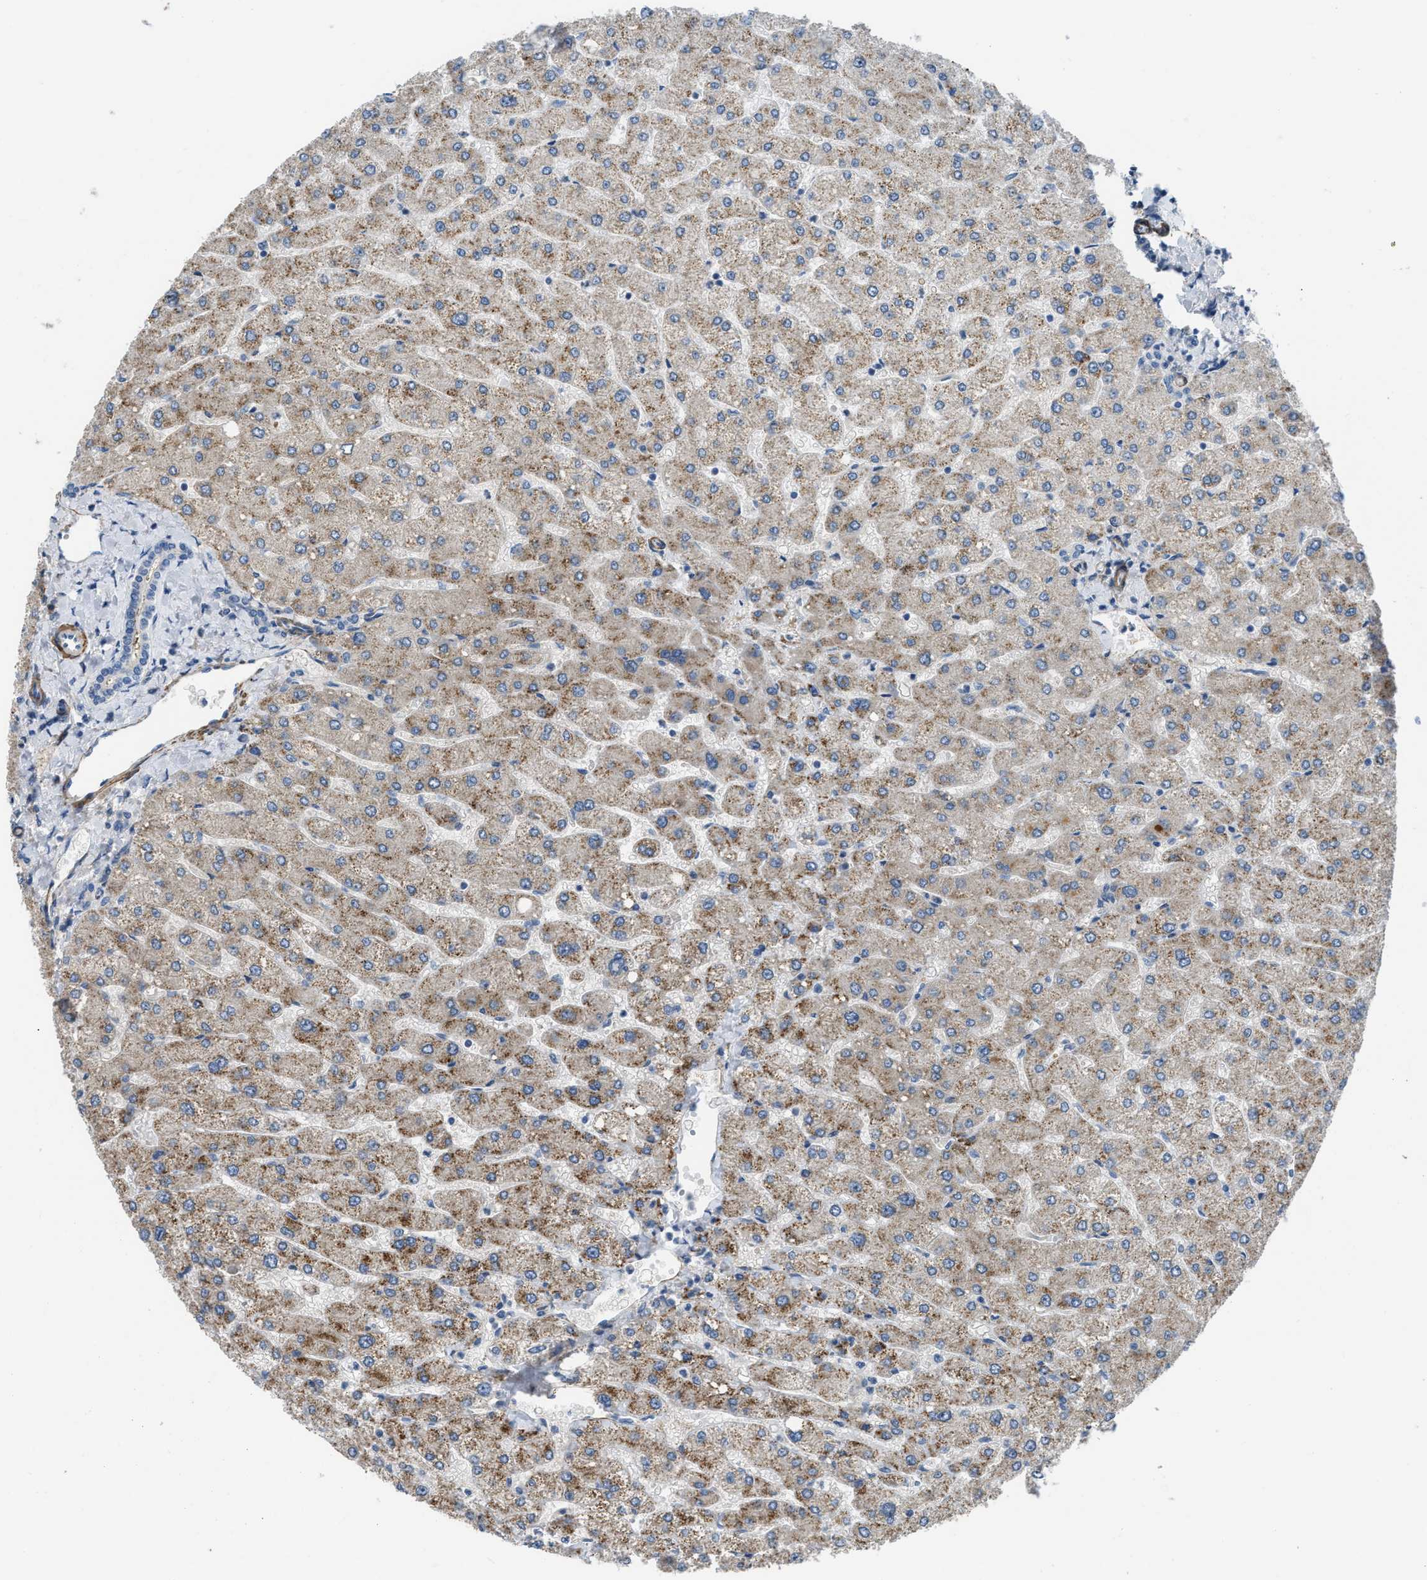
{"staining": {"intensity": "negative", "quantity": "none", "location": "none"}, "tissue": "liver", "cell_type": "Cholangiocytes", "image_type": "normal", "snomed": [{"axis": "morphology", "description": "Normal tissue, NOS"}, {"axis": "topography", "description": "Liver"}], "caption": "Immunohistochemistry (IHC) of unremarkable human liver reveals no staining in cholangiocytes.", "gene": "BMPR1A", "patient": {"sex": "male", "age": 55}}